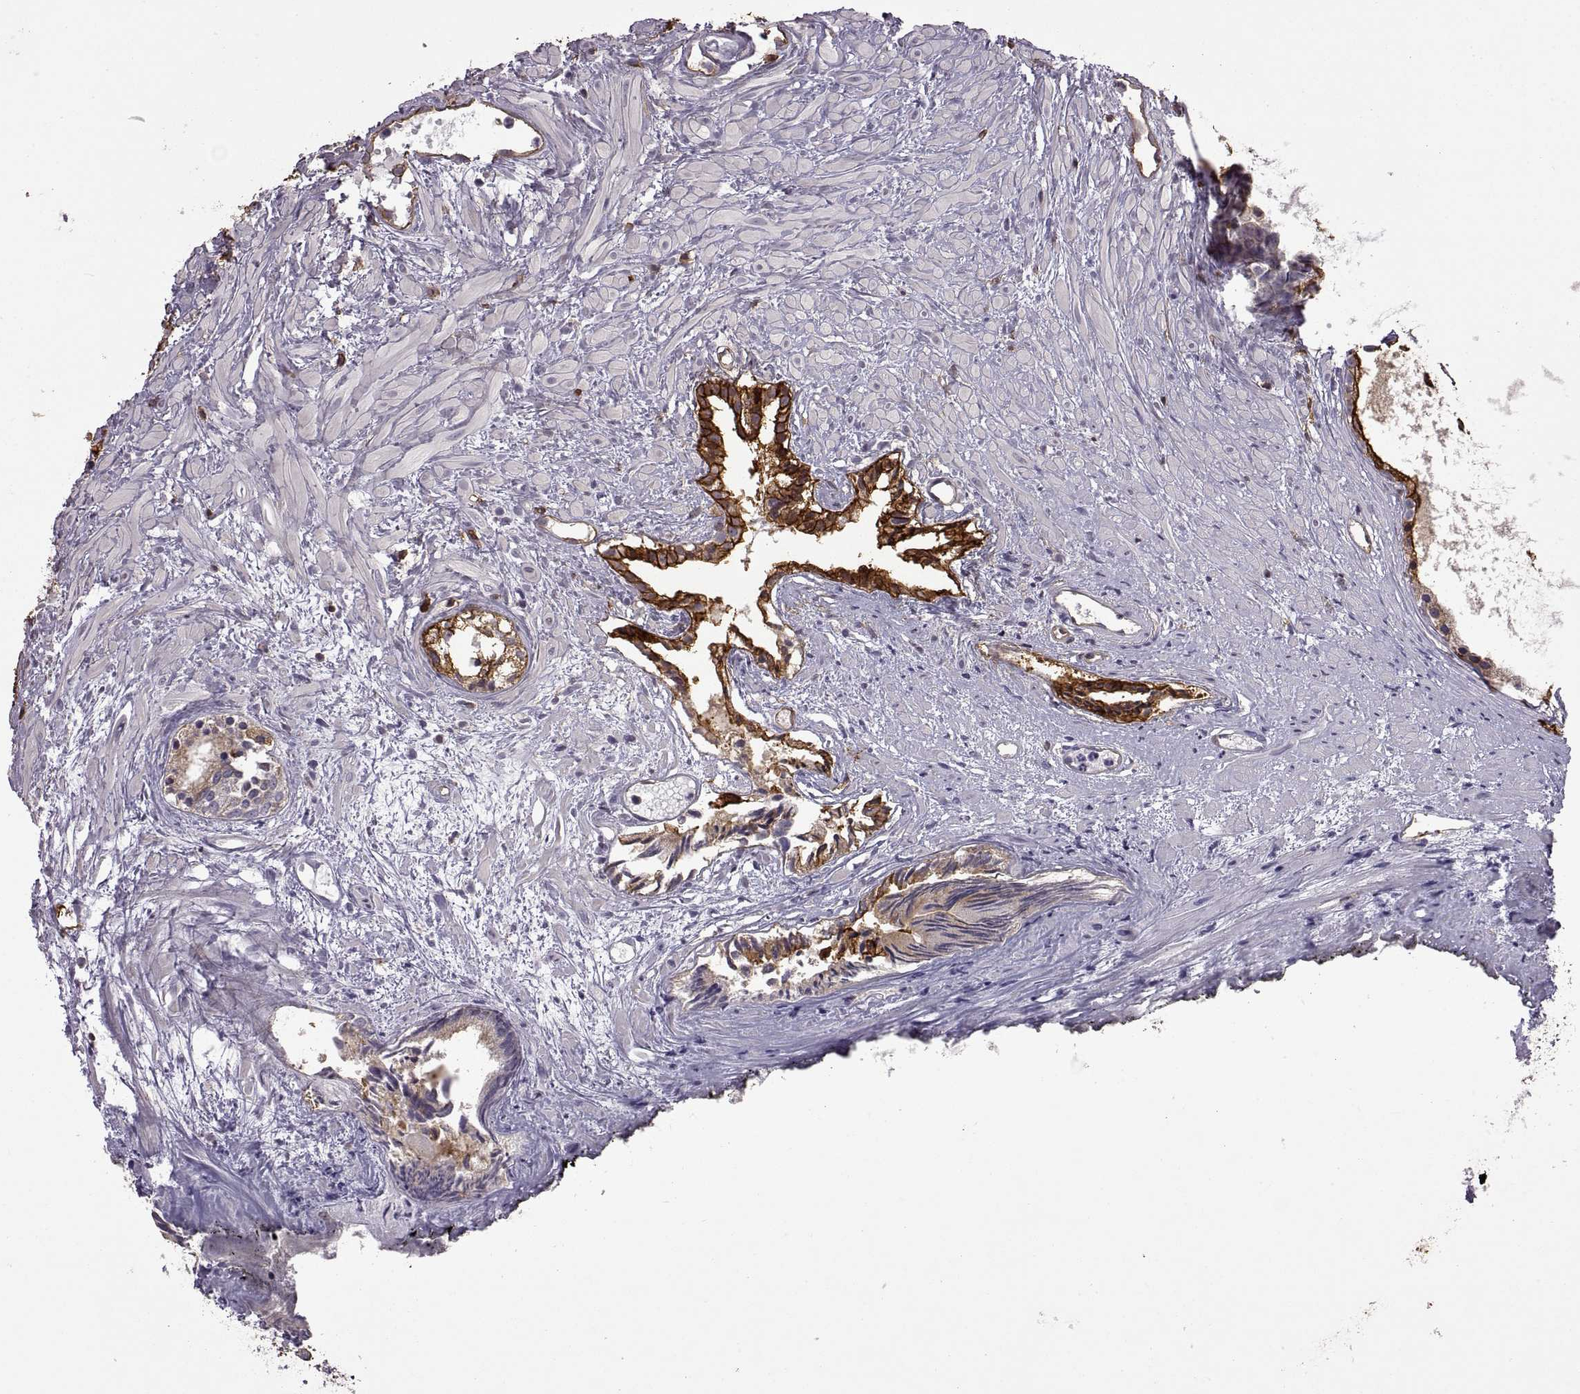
{"staining": {"intensity": "strong", "quantity": "25%-75%", "location": "cytoplasmic/membranous"}, "tissue": "prostate cancer", "cell_type": "Tumor cells", "image_type": "cancer", "snomed": [{"axis": "morphology", "description": "Adenocarcinoma, High grade"}, {"axis": "topography", "description": "Prostate"}], "caption": "High-power microscopy captured an IHC photomicrograph of prostate adenocarcinoma (high-grade), revealing strong cytoplasmic/membranous staining in approximately 25%-75% of tumor cells.", "gene": "S100A10", "patient": {"sex": "male", "age": 79}}